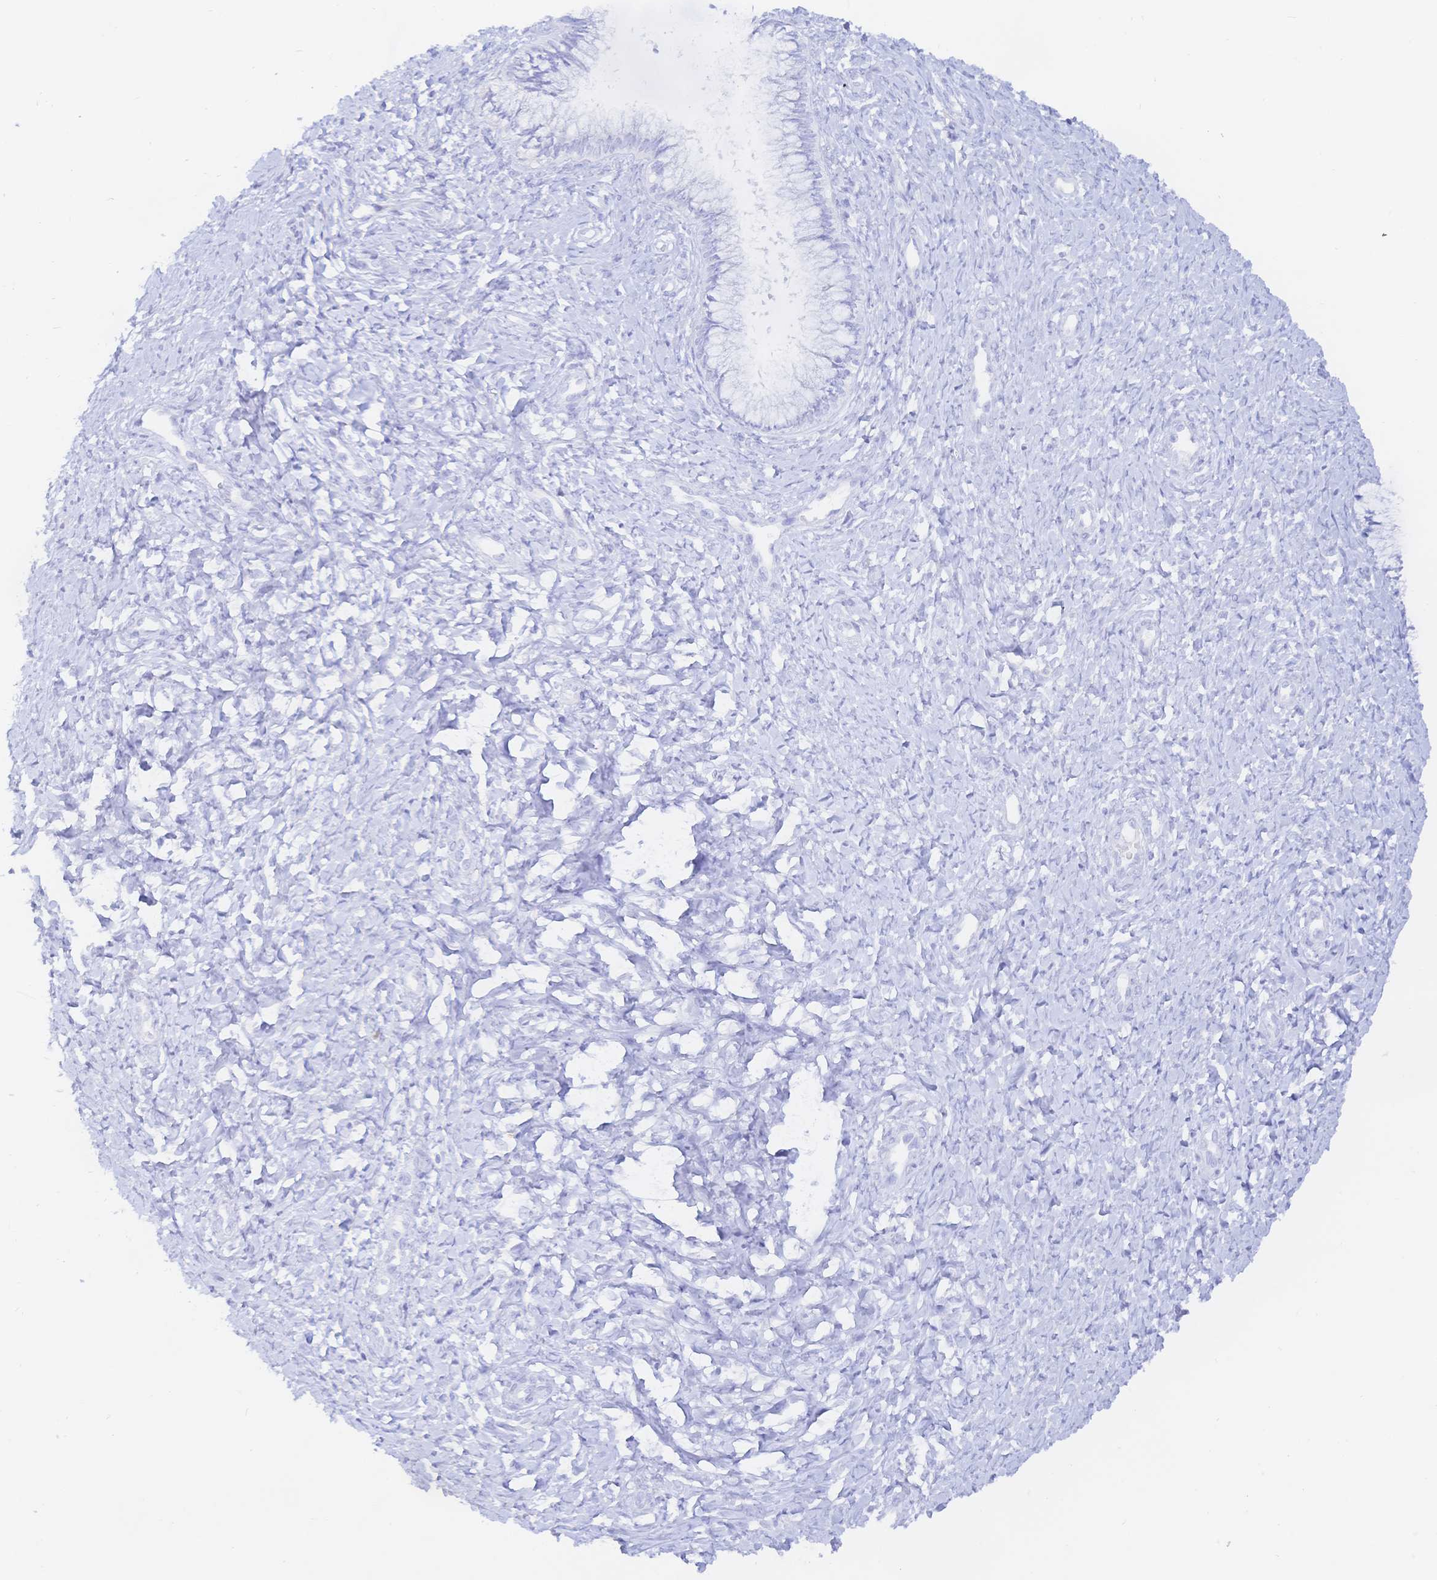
{"staining": {"intensity": "negative", "quantity": "none", "location": "none"}, "tissue": "cervix", "cell_type": "Glandular cells", "image_type": "normal", "snomed": [{"axis": "morphology", "description": "Normal tissue, NOS"}, {"axis": "topography", "description": "Cervix"}], "caption": "Immunohistochemistry of benign human cervix demonstrates no staining in glandular cells. (Stains: DAB IHC with hematoxylin counter stain, Microscopy: brightfield microscopy at high magnification).", "gene": "KCNH6", "patient": {"sex": "female", "age": 37}}